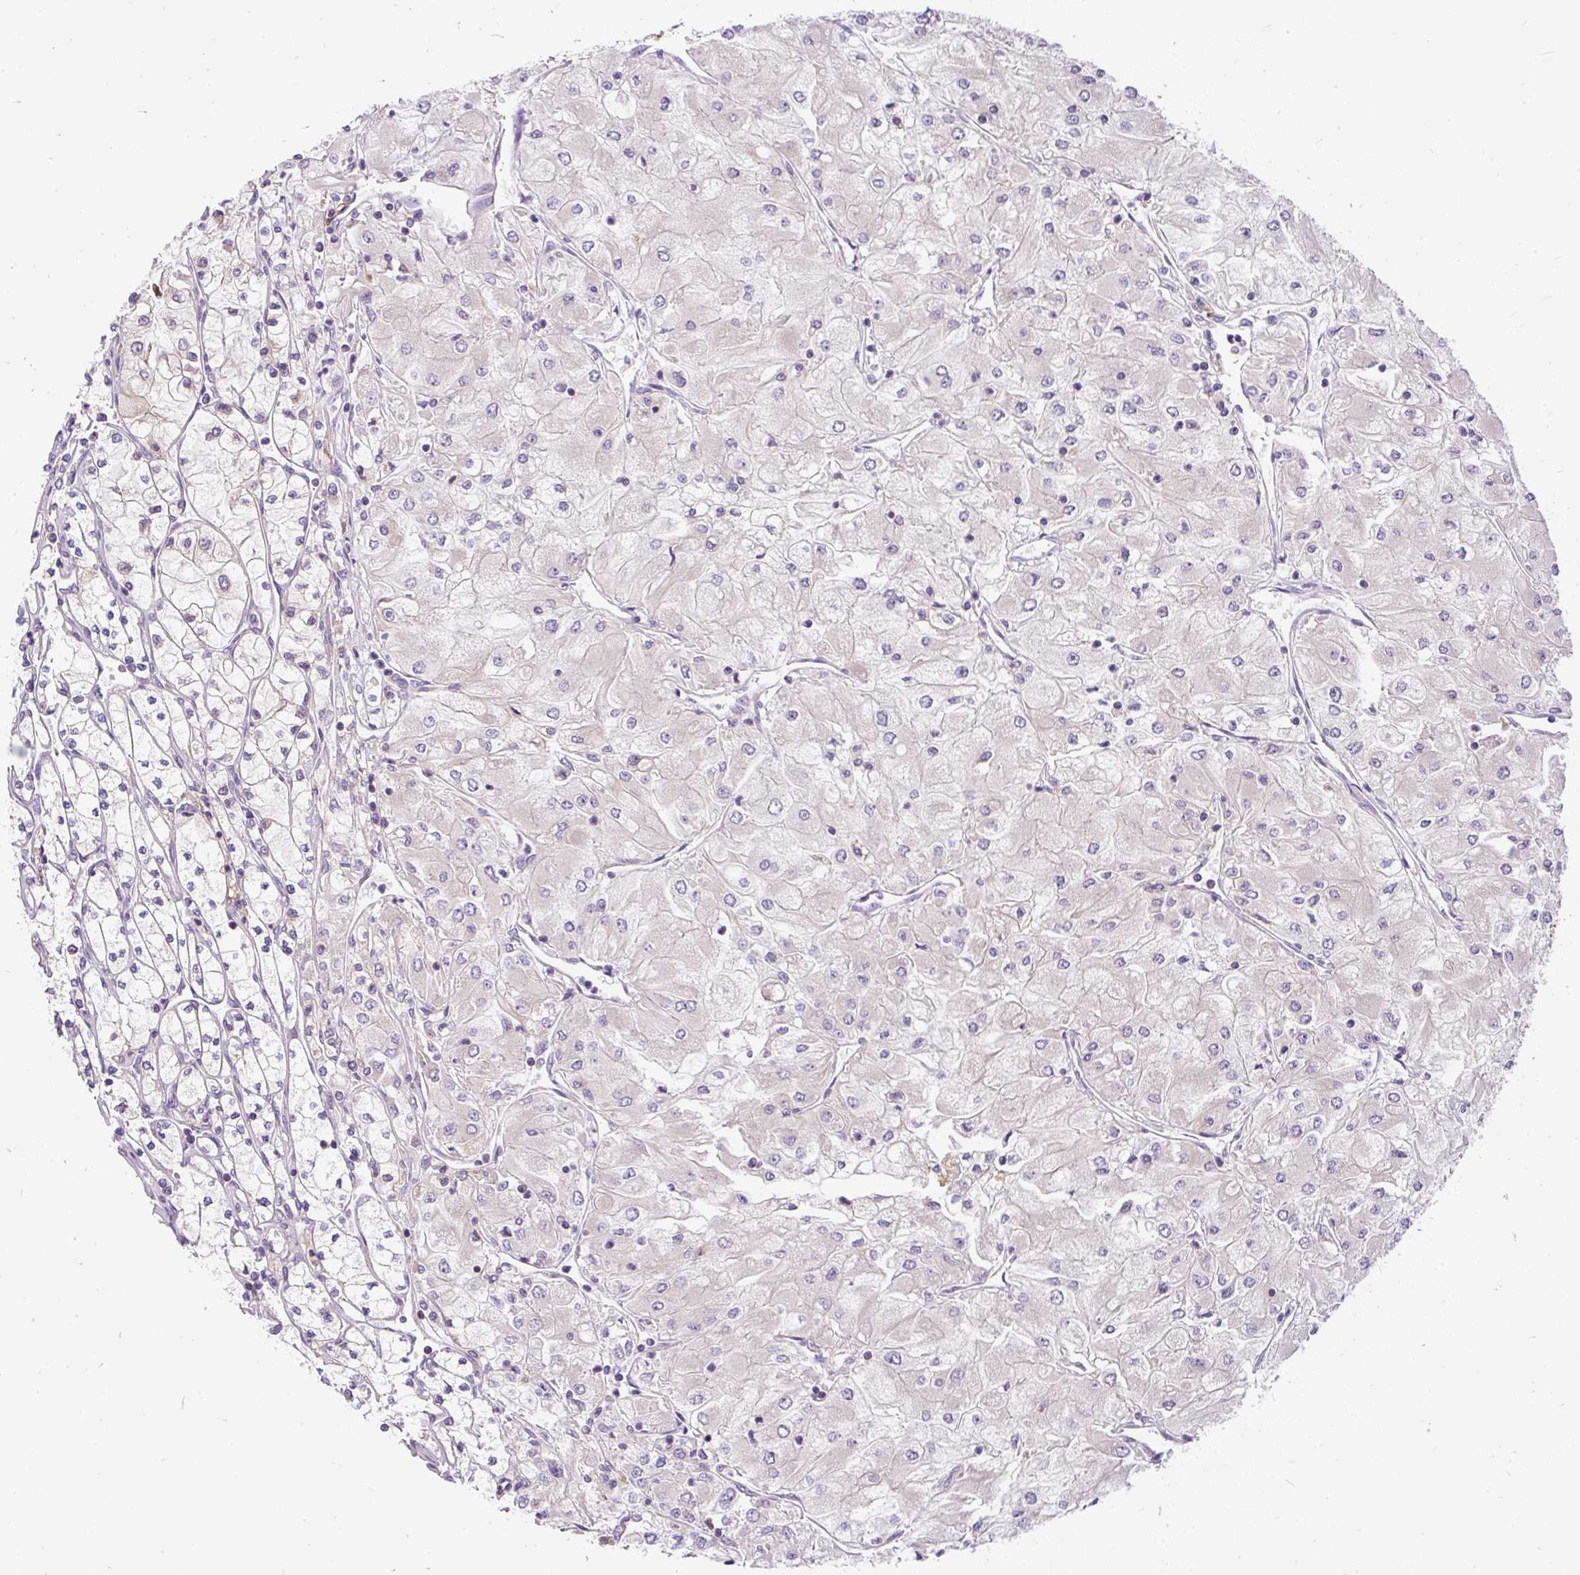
{"staining": {"intensity": "negative", "quantity": "none", "location": "none"}, "tissue": "renal cancer", "cell_type": "Tumor cells", "image_type": "cancer", "snomed": [{"axis": "morphology", "description": "Adenocarcinoma, NOS"}, {"axis": "topography", "description": "Kidney"}], "caption": "Tumor cells are negative for protein expression in human renal adenocarcinoma. Brightfield microscopy of IHC stained with DAB (3,3'-diaminobenzidine) (brown) and hematoxylin (blue), captured at high magnification.", "gene": "CYP20A1", "patient": {"sex": "male", "age": 80}}